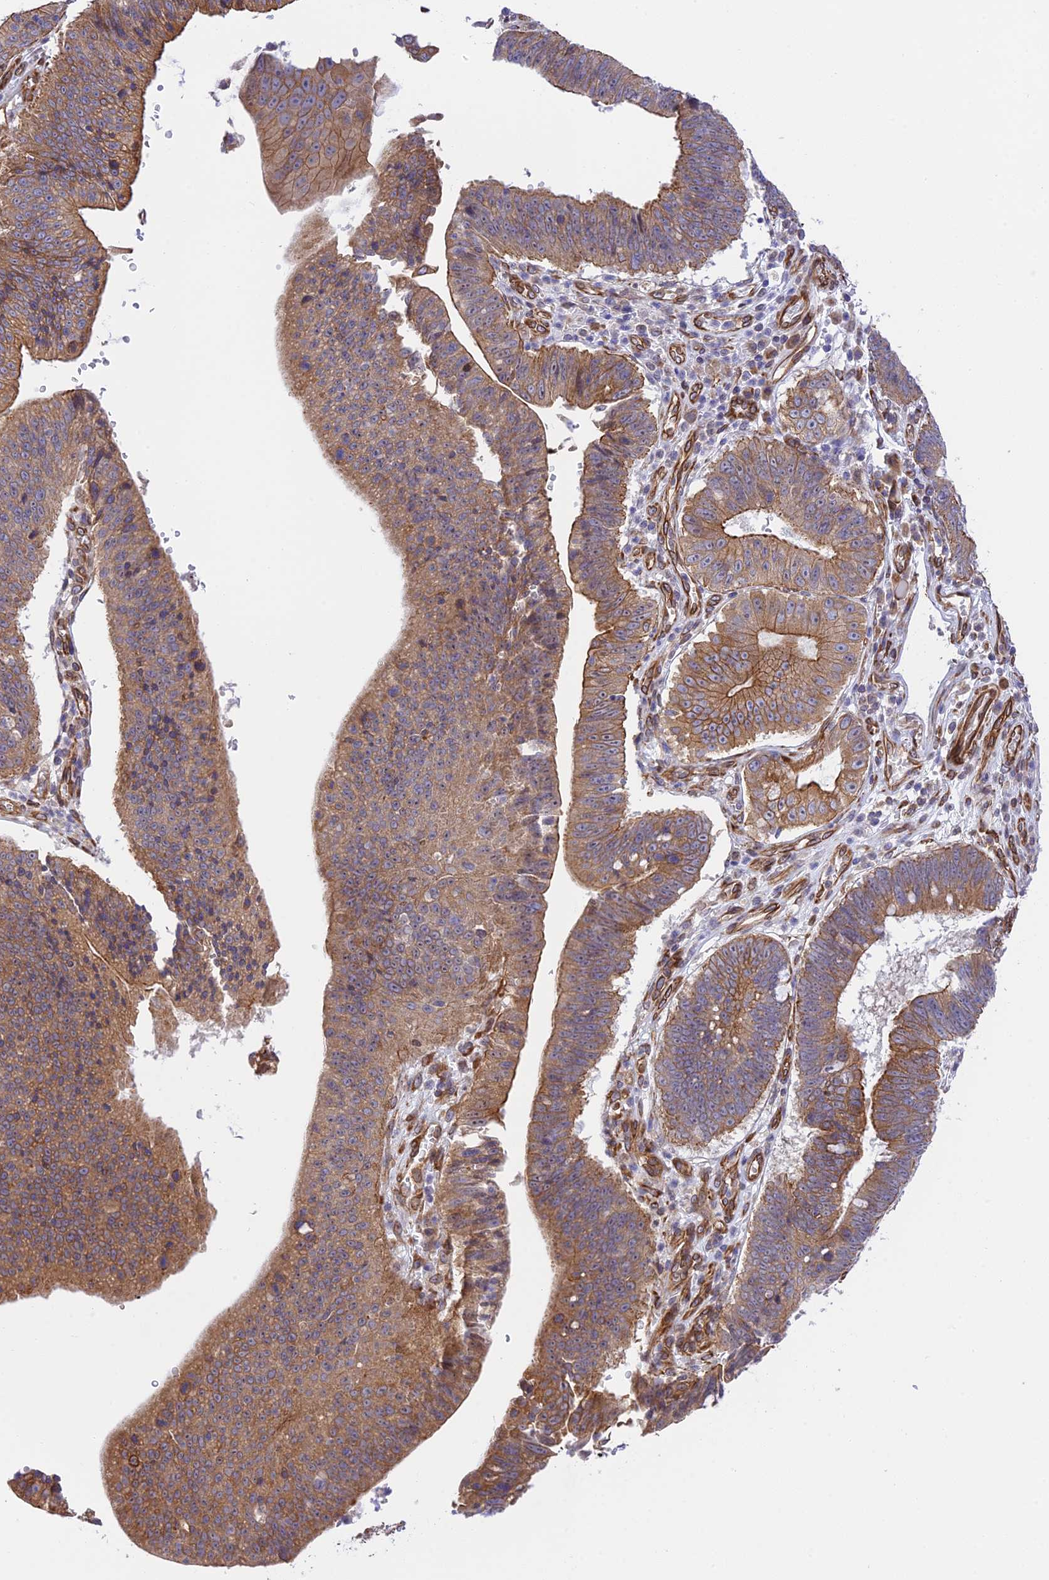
{"staining": {"intensity": "moderate", "quantity": ">75%", "location": "cytoplasmic/membranous"}, "tissue": "stomach cancer", "cell_type": "Tumor cells", "image_type": "cancer", "snomed": [{"axis": "morphology", "description": "Adenocarcinoma, NOS"}, {"axis": "topography", "description": "Stomach"}], "caption": "Immunohistochemistry (IHC) histopathology image of stomach cancer stained for a protein (brown), which displays medium levels of moderate cytoplasmic/membranous expression in approximately >75% of tumor cells.", "gene": "EXOC3L4", "patient": {"sex": "male", "age": 59}}